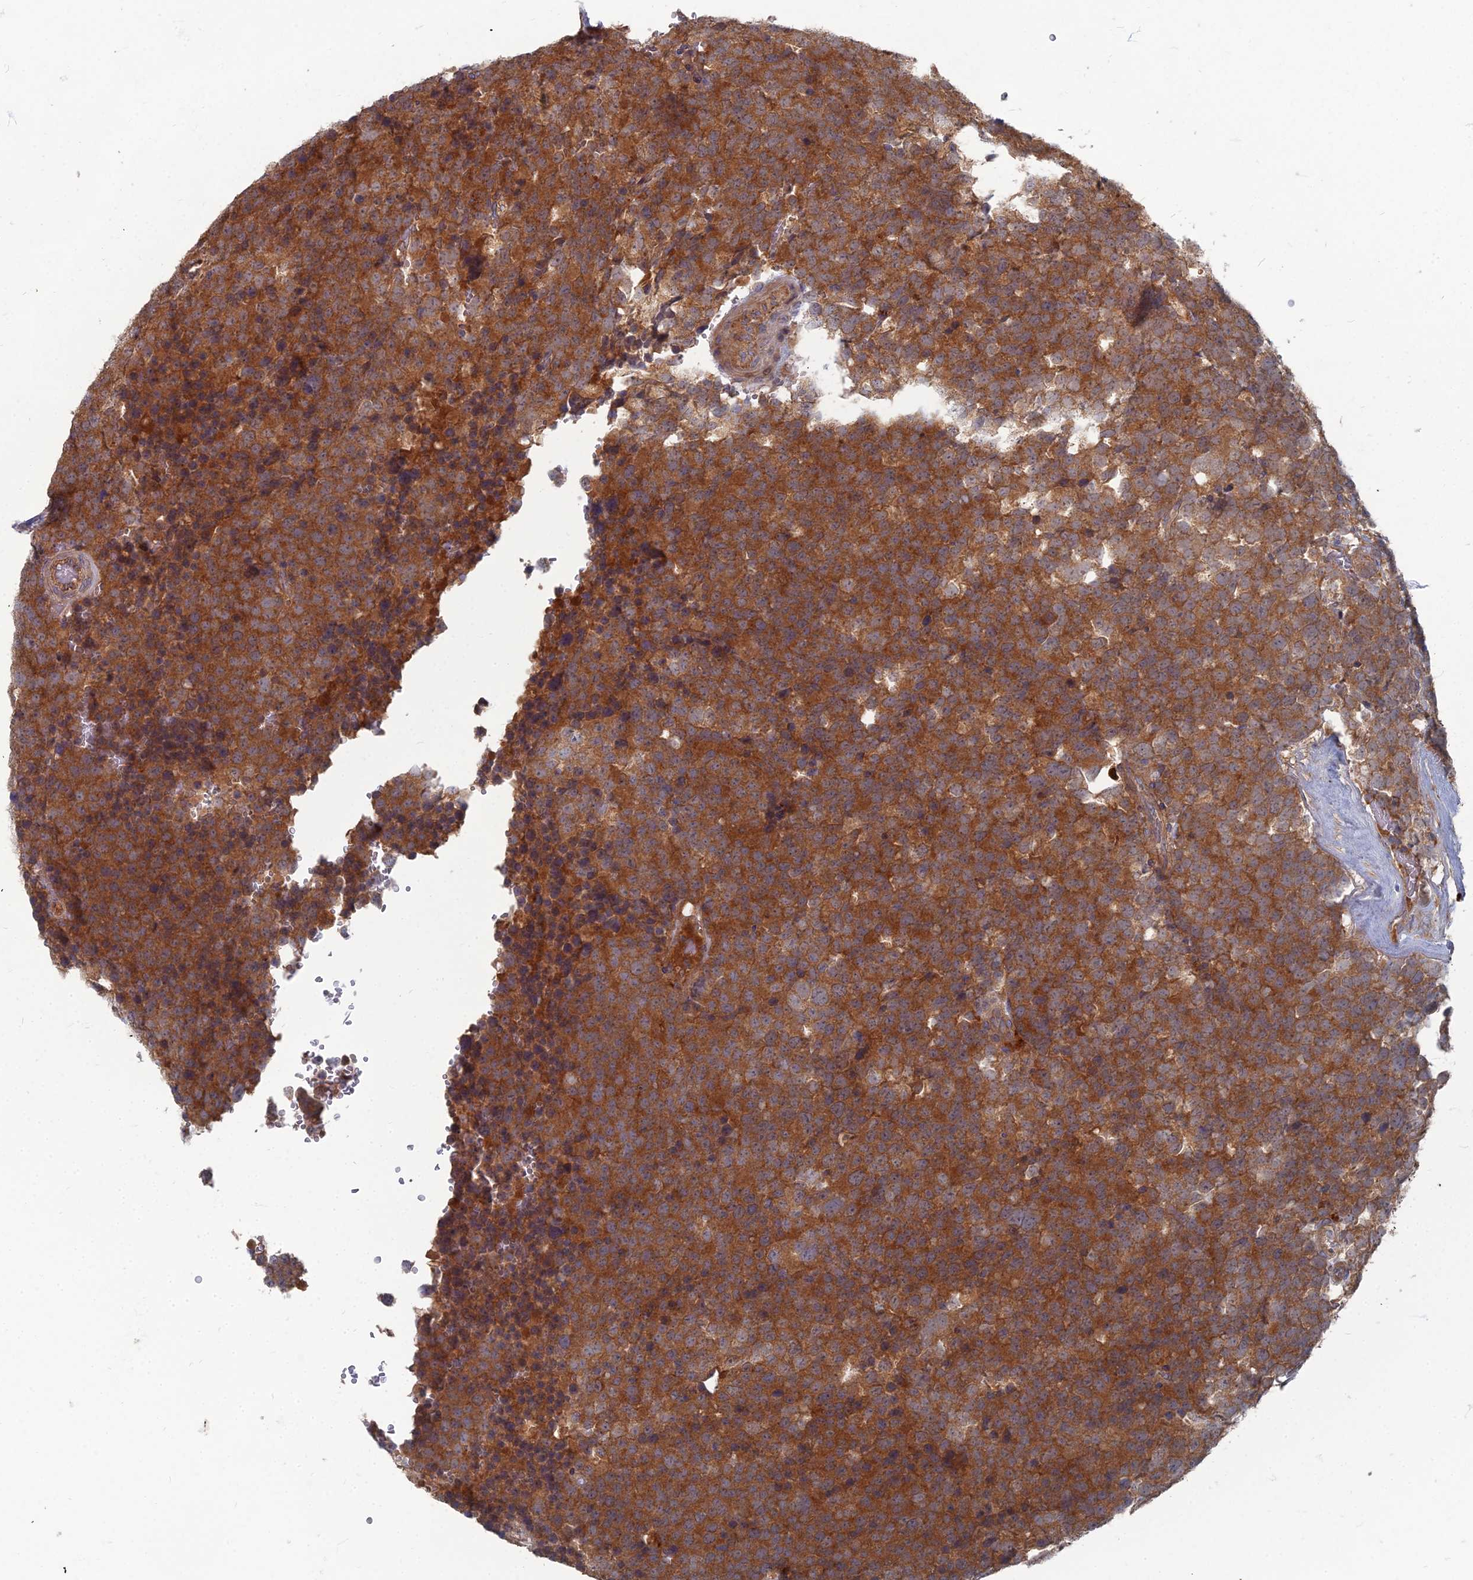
{"staining": {"intensity": "strong", "quantity": ">75%", "location": "cytoplasmic/membranous"}, "tissue": "testis cancer", "cell_type": "Tumor cells", "image_type": "cancer", "snomed": [{"axis": "morphology", "description": "Seminoma, NOS"}, {"axis": "topography", "description": "Testis"}], "caption": "Immunohistochemical staining of testis seminoma shows high levels of strong cytoplasmic/membranous protein positivity in approximately >75% of tumor cells. The staining was performed using DAB, with brown indicating positive protein expression. Nuclei are stained blue with hematoxylin.", "gene": "PPCDC", "patient": {"sex": "male", "age": 71}}